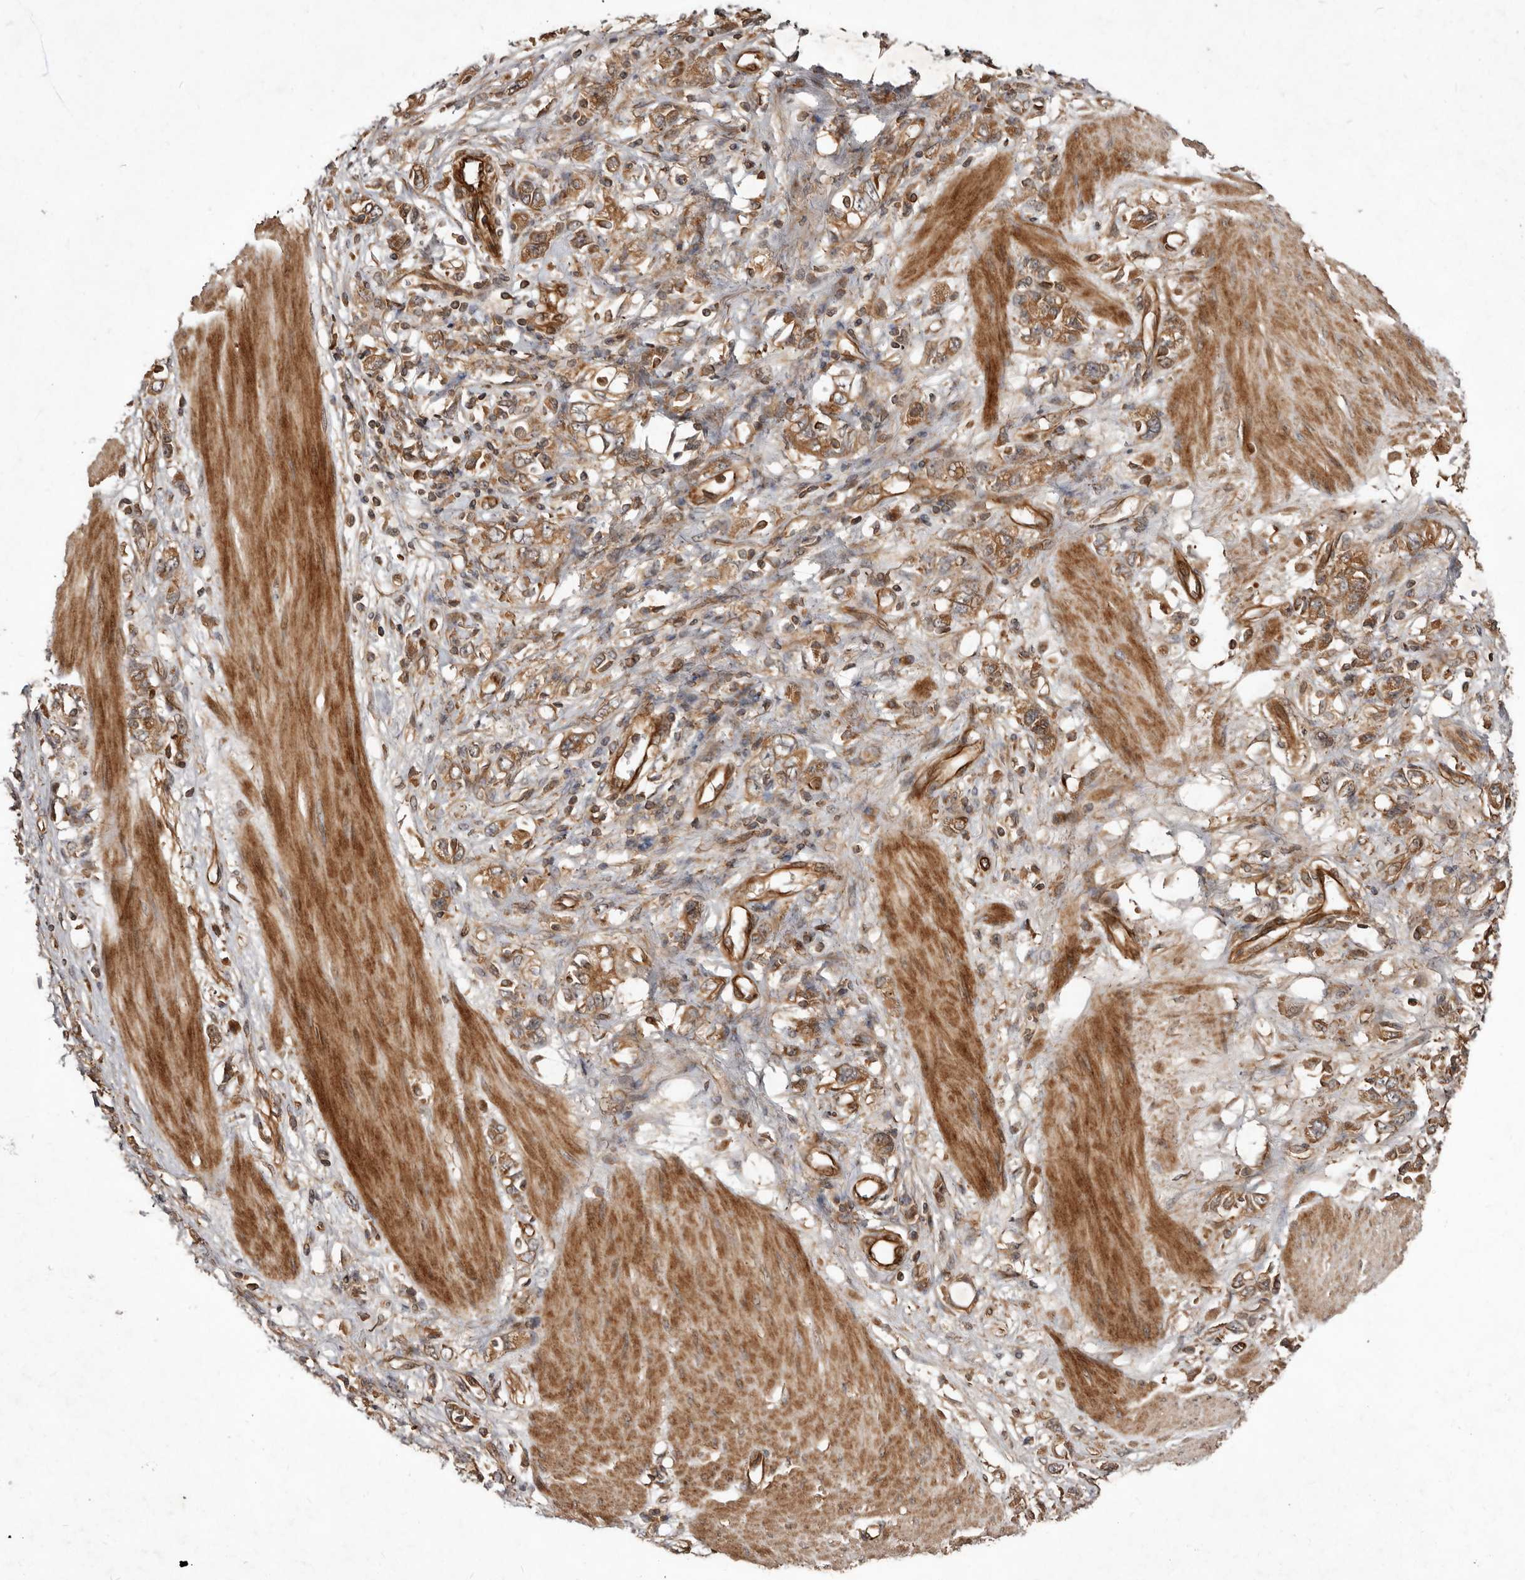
{"staining": {"intensity": "moderate", "quantity": ">75%", "location": "cytoplasmic/membranous"}, "tissue": "stomach cancer", "cell_type": "Tumor cells", "image_type": "cancer", "snomed": [{"axis": "morphology", "description": "Adenocarcinoma, NOS"}, {"axis": "topography", "description": "Stomach"}], "caption": "Tumor cells exhibit medium levels of moderate cytoplasmic/membranous staining in about >75% of cells in human stomach adenocarcinoma.", "gene": "STK36", "patient": {"sex": "female", "age": 76}}